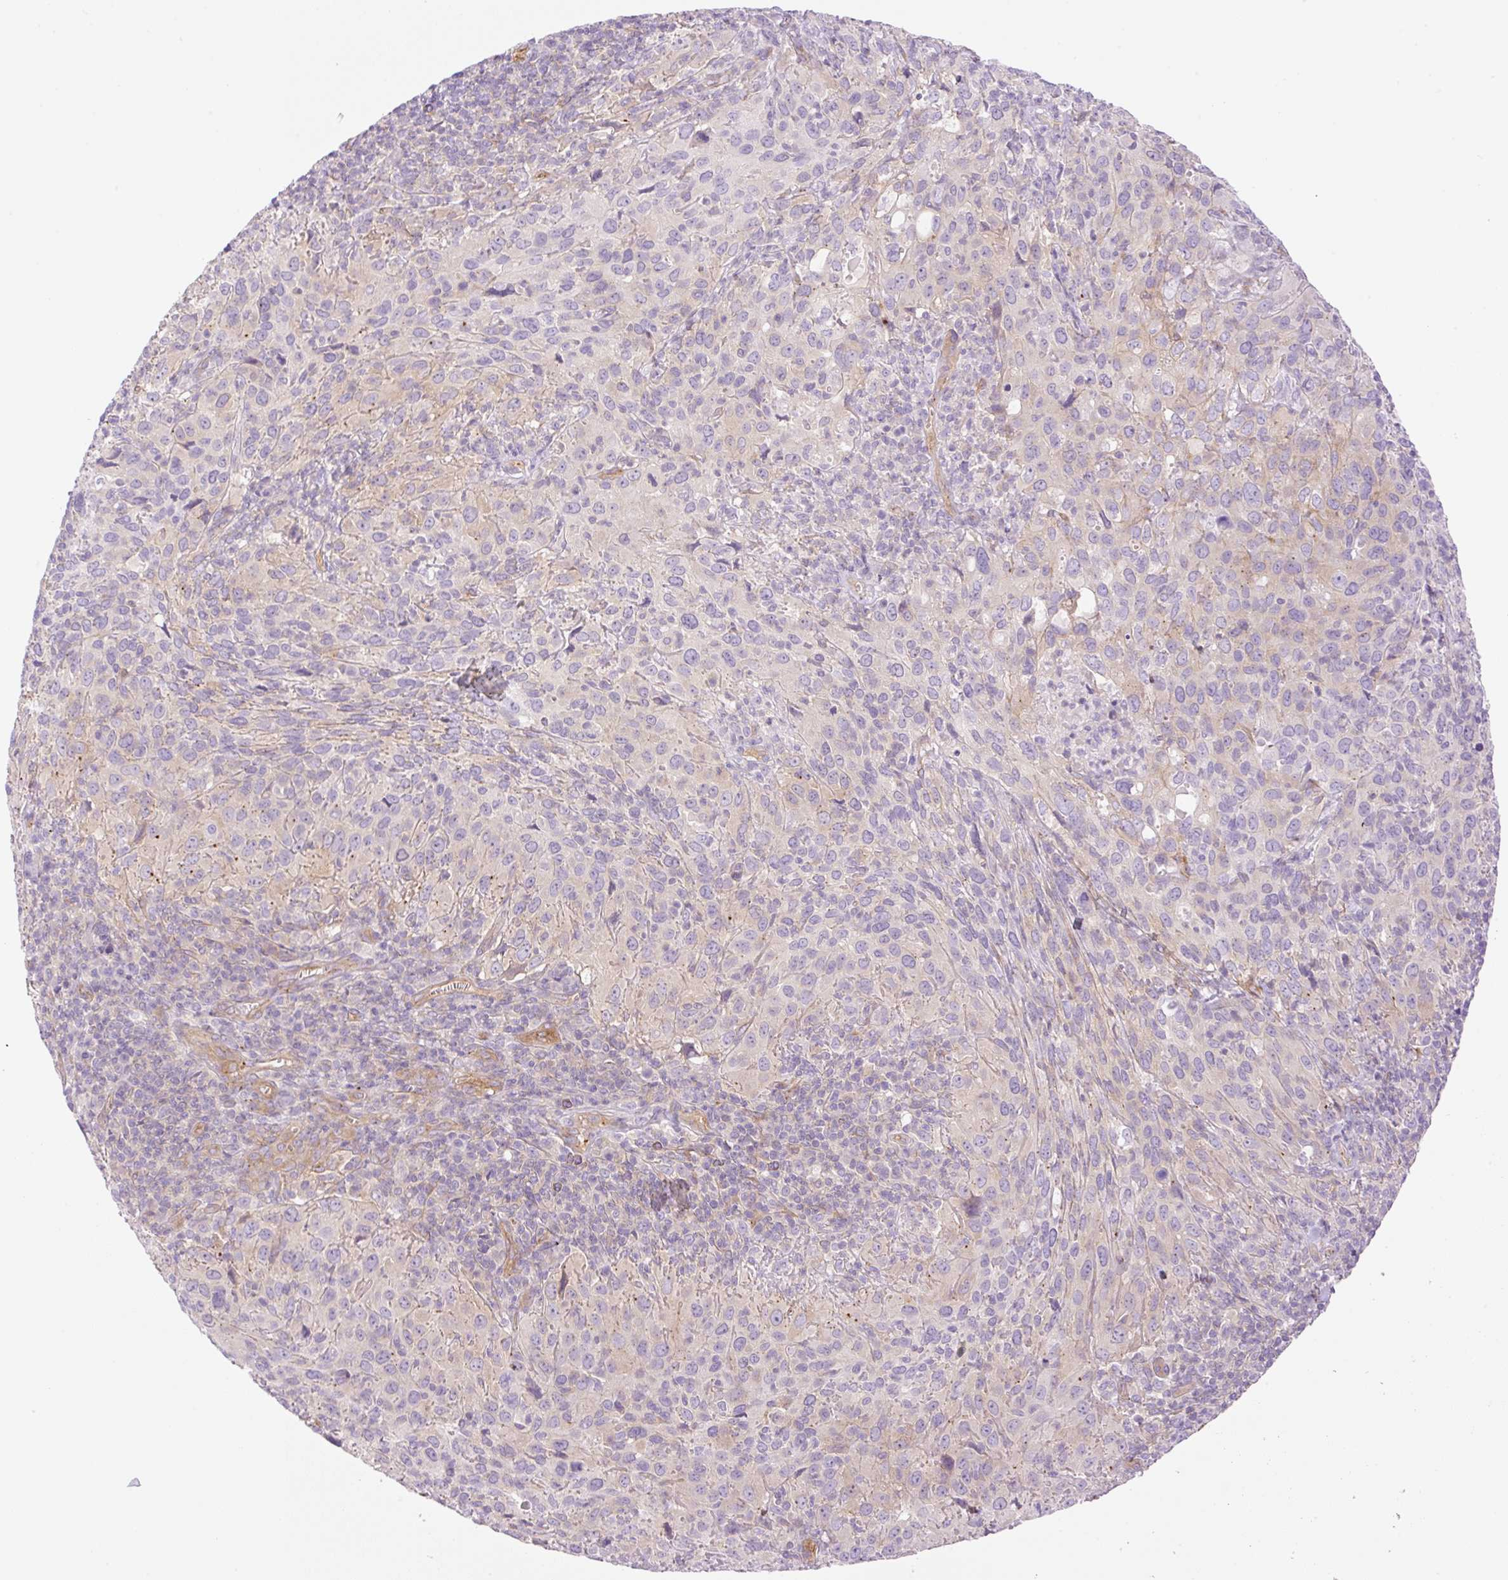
{"staining": {"intensity": "moderate", "quantity": "25%-75%", "location": "cytoplasmic/membranous"}, "tissue": "cervical cancer", "cell_type": "Tumor cells", "image_type": "cancer", "snomed": [{"axis": "morphology", "description": "Squamous cell carcinoma, NOS"}, {"axis": "topography", "description": "Cervix"}], "caption": "Cervical squamous cell carcinoma tissue displays moderate cytoplasmic/membranous staining in approximately 25%-75% of tumor cells, visualized by immunohistochemistry. (IHC, brightfield microscopy, high magnification).", "gene": "EHD3", "patient": {"sex": "female", "age": 51}}